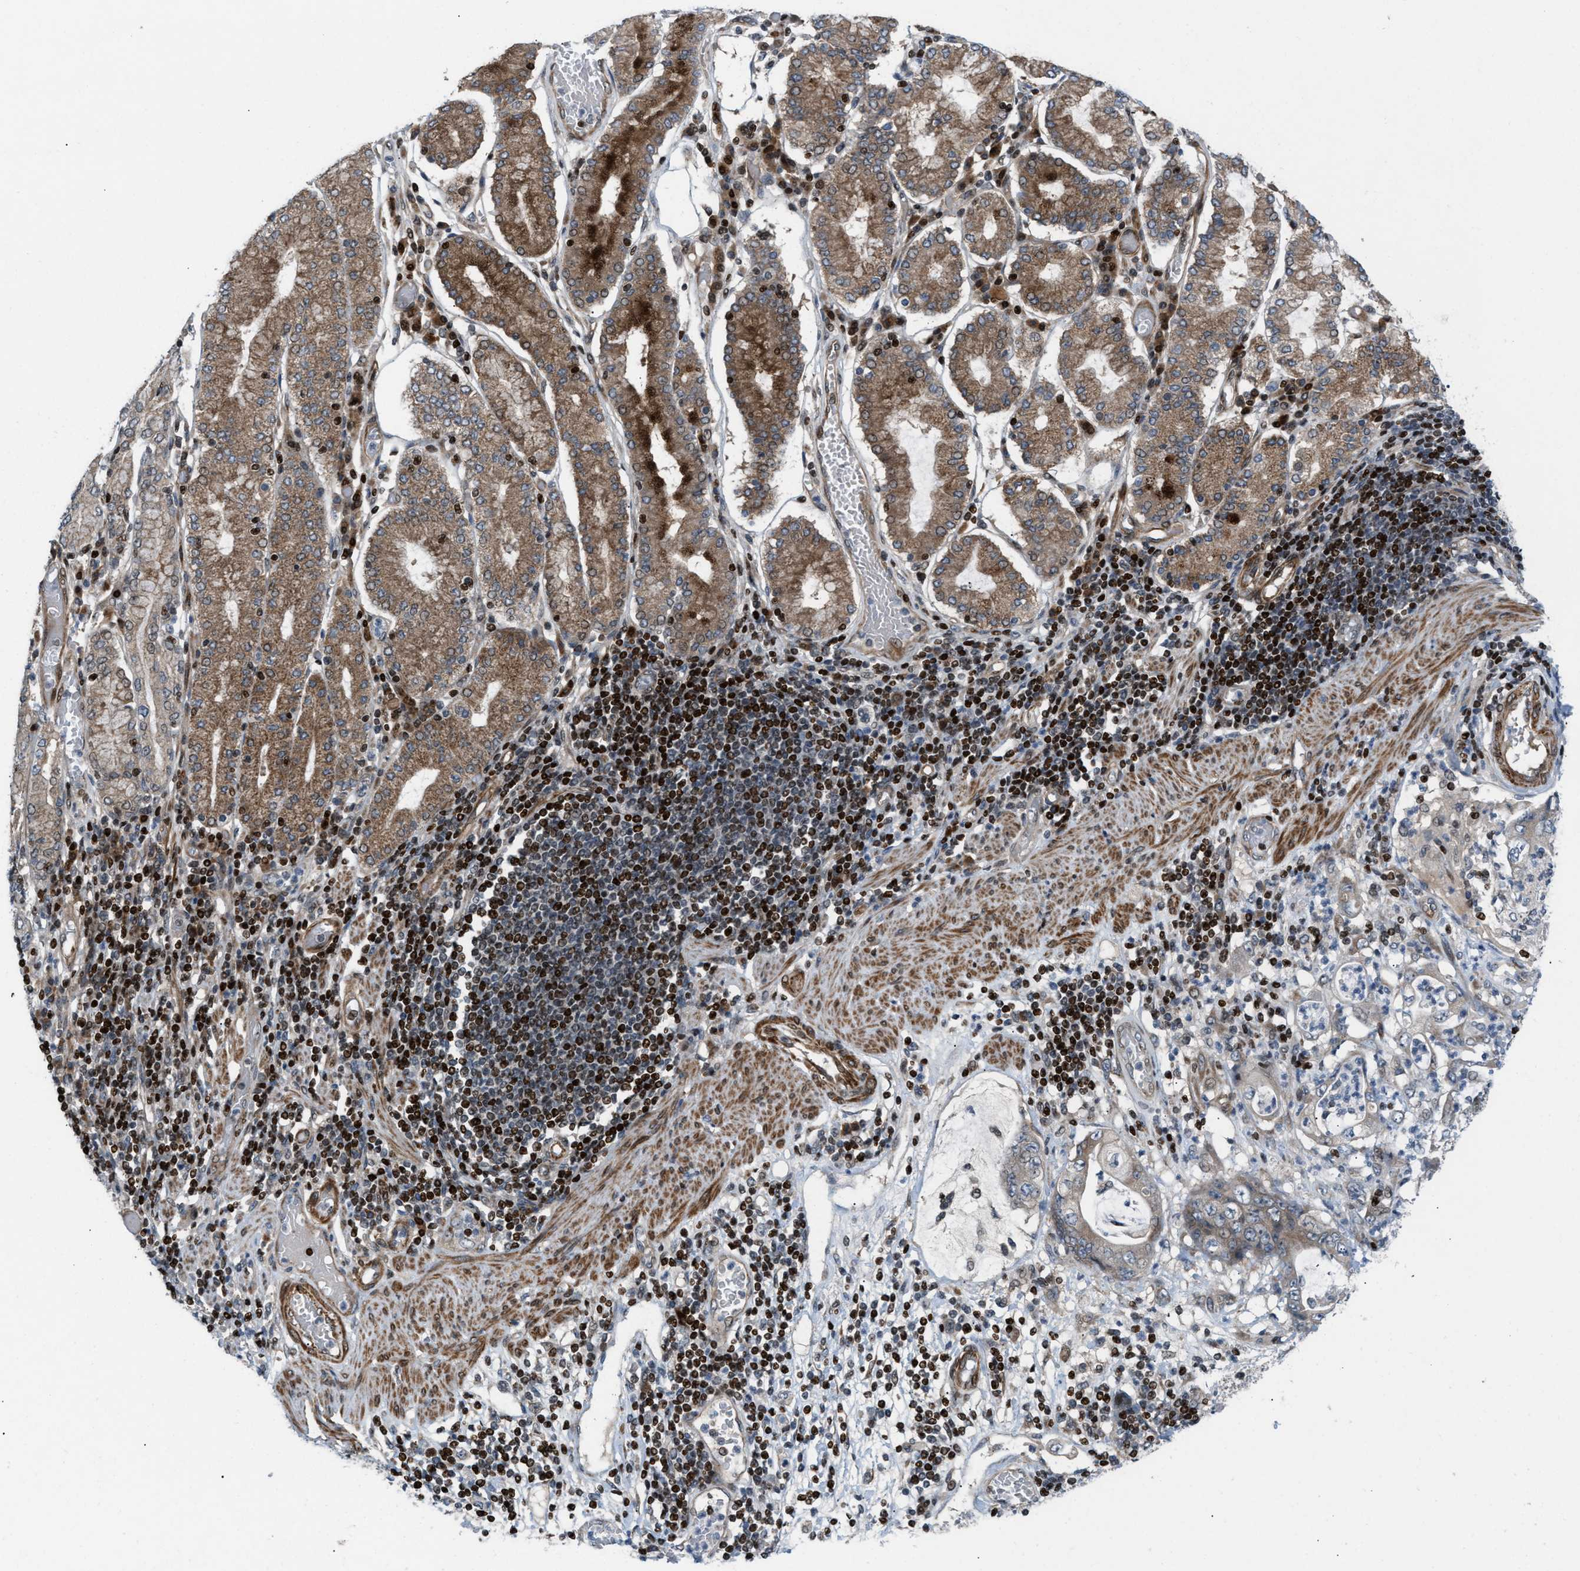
{"staining": {"intensity": "moderate", "quantity": ">75%", "location": "cytoplasmic/membranous"}, "tissue": "stomach cancer", "cell_type": "Tumor cells", "image_type": "cancer", "snomed": [{"axis": "morphology", "description": "Adenocarcinoma, NOS"}, {"axis": "topography", "description": "Stomach"}], "caption": "Immunohistochemical staining of stomach adenocarcinoma displays medium levels of moderate cytoplasmic/membranous protein positivity in approximately >75% of tumor cells.", "gene": "ZNF276", "patient": {"sex": "female", "age": 73}}